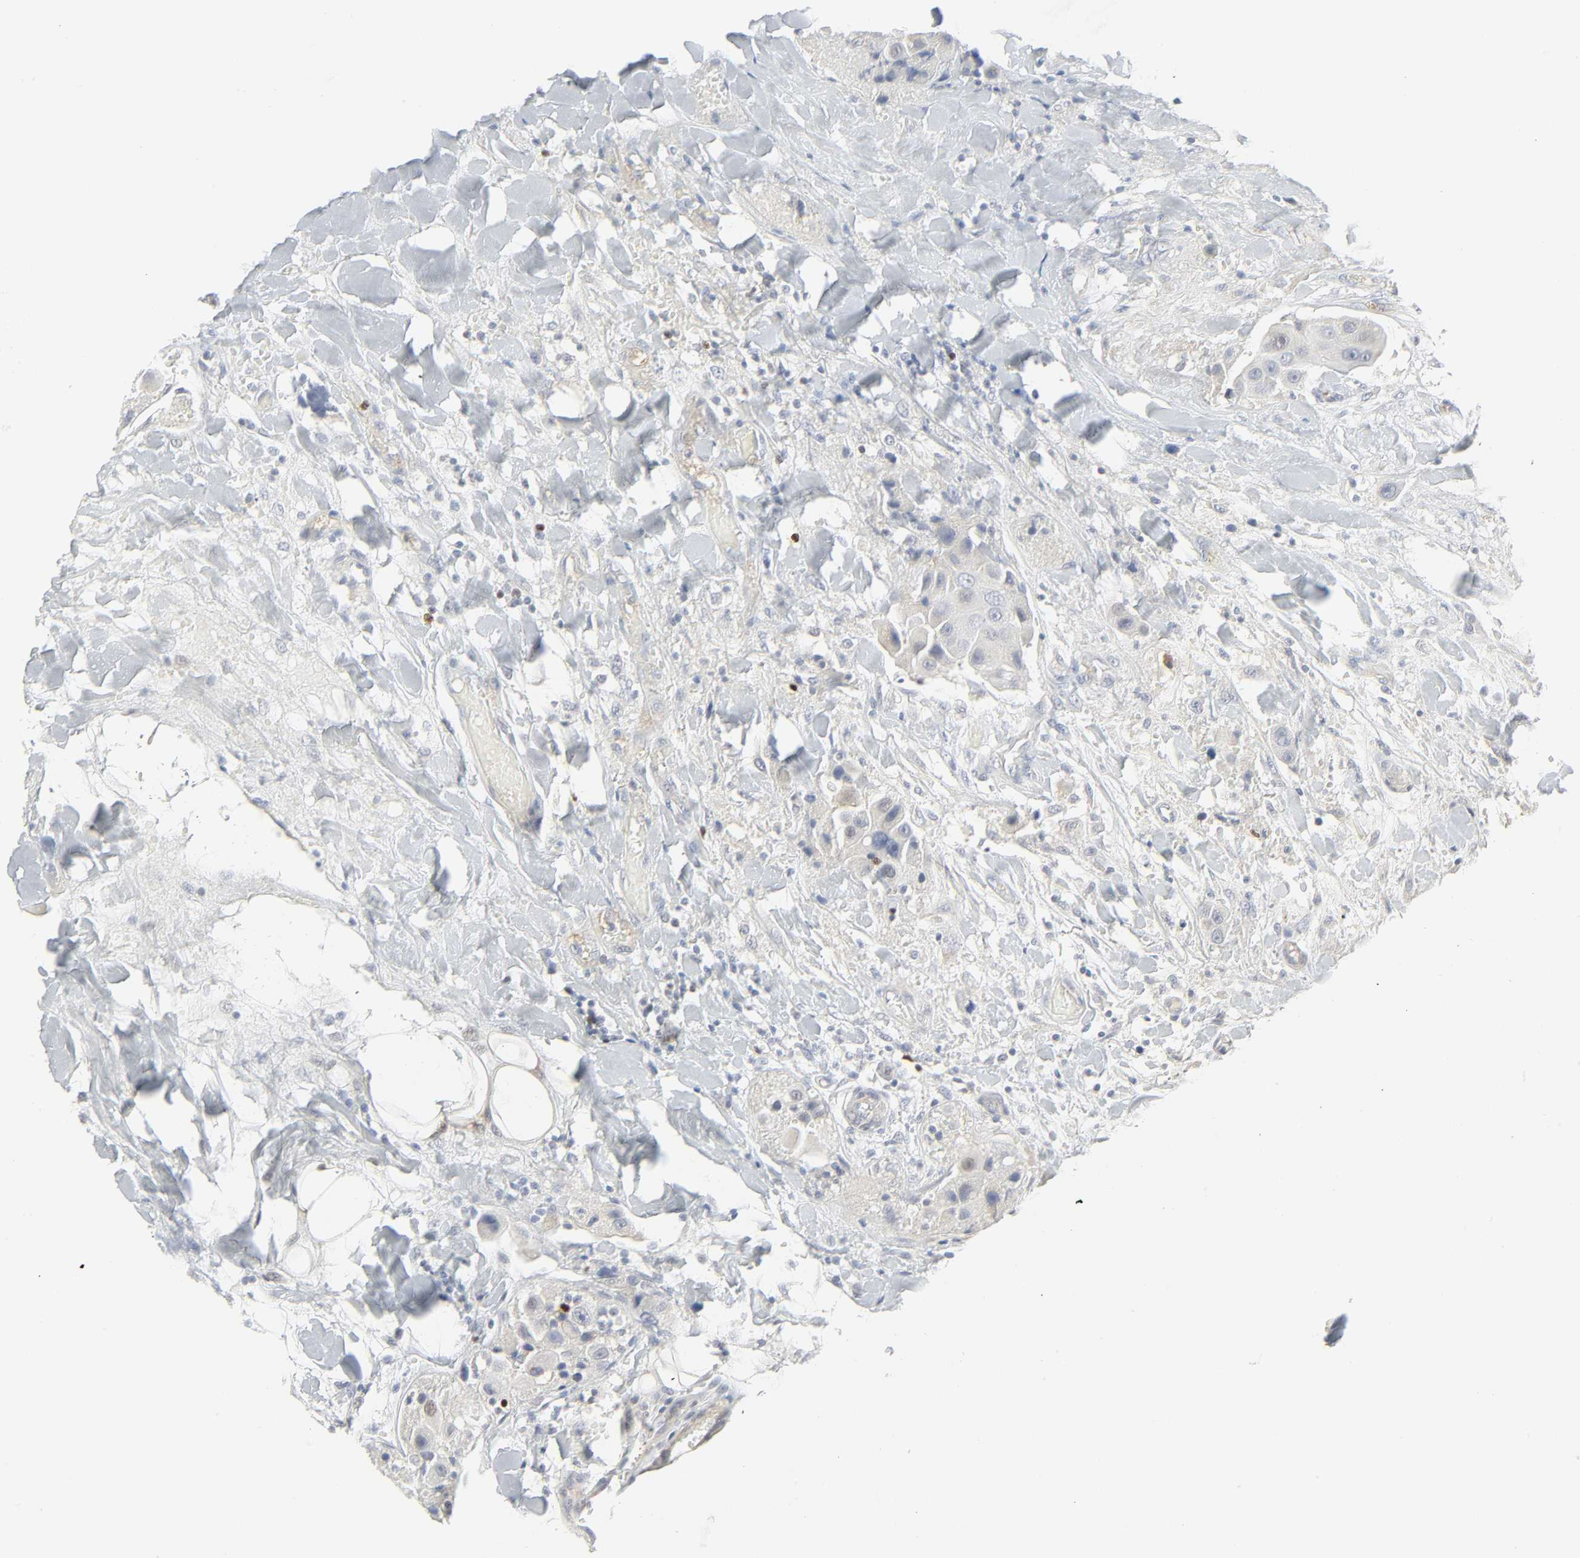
{"staining": {"intensity": "negative", "quantity": "none", "location": "none"}, "tissue": "head and neck cancer", "cell_type": "Tumor cells", "image_type": "cancer", "snomed": [{"axis": "morphology", "description": "Normal tissue, NOS"}, {"axis": "morphology", "description": "Adenocarcinoma, NOS"}, {"axis": "topography", "description": "Salivary gland"}, {"axis": "topography", "description": "Head-Neck"}], "caption": "Immunohistochemical staining of human head and neck cancer exhibits no significant positivity in tumor cells.", "gene": "ZBTB16", "patient": {"sex": "male", "age": 80}}